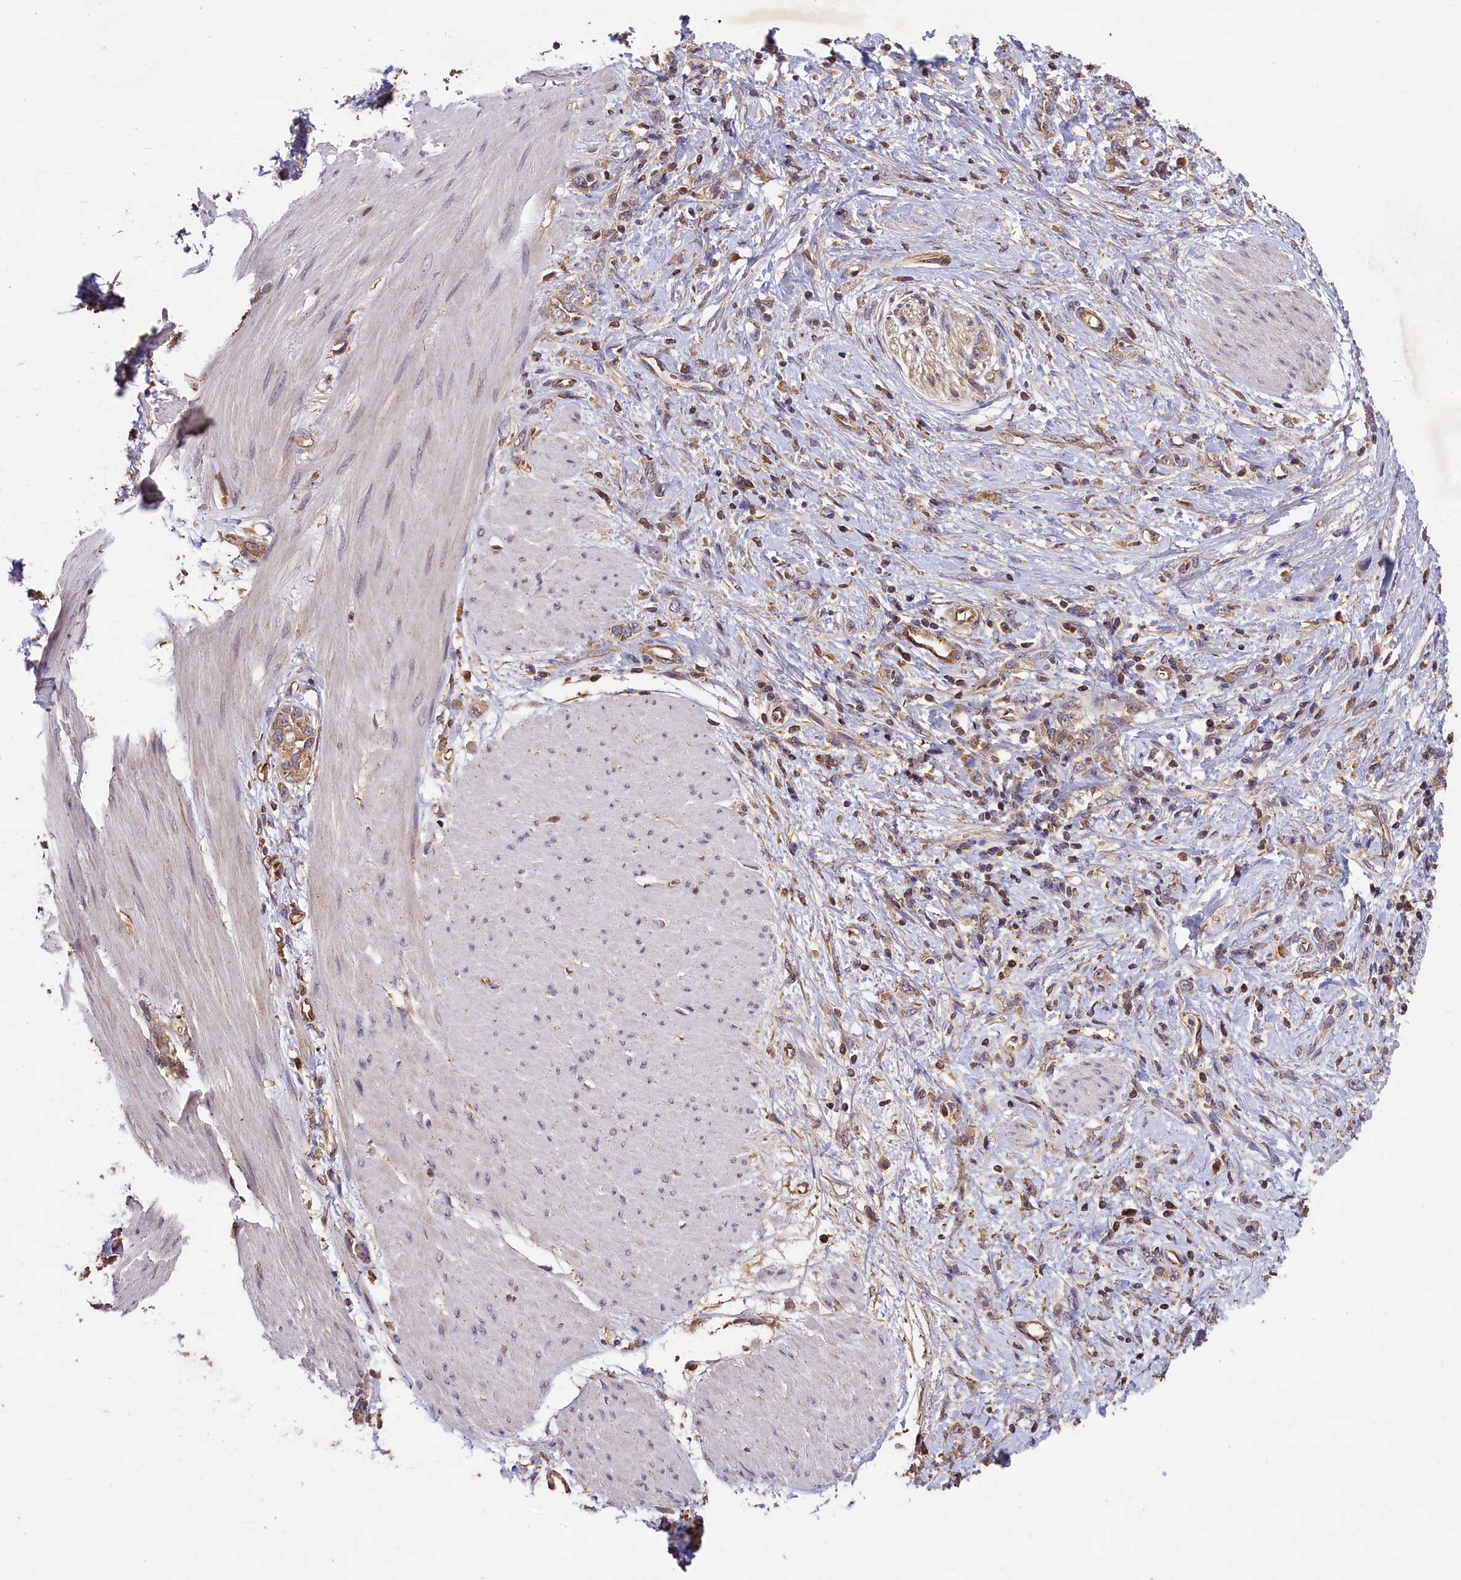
{"staining": {"intensity": "weak", "quantity": "<25%", "location": "cytoplasmic/membranous"}, "tissue": "stomach cancer", "cell_type": "Tumor cells", "image_type": "cancer", "snomed": [{"axis": "morphology", "description": "Adenocarcinoma, NOS"}, {"axis": "topography", "description": "Stomach"}], "caption": "High power microscopy histopathology image of an immunohistochemistry (IHC) micrograph of stomach adenocarcinoma, revealing no significant positivity in tumor cells. (DAB immunohistochemistry, high magnification).", "gene": "CLRN2", "patient": {"sex": "female", "age": 76}}